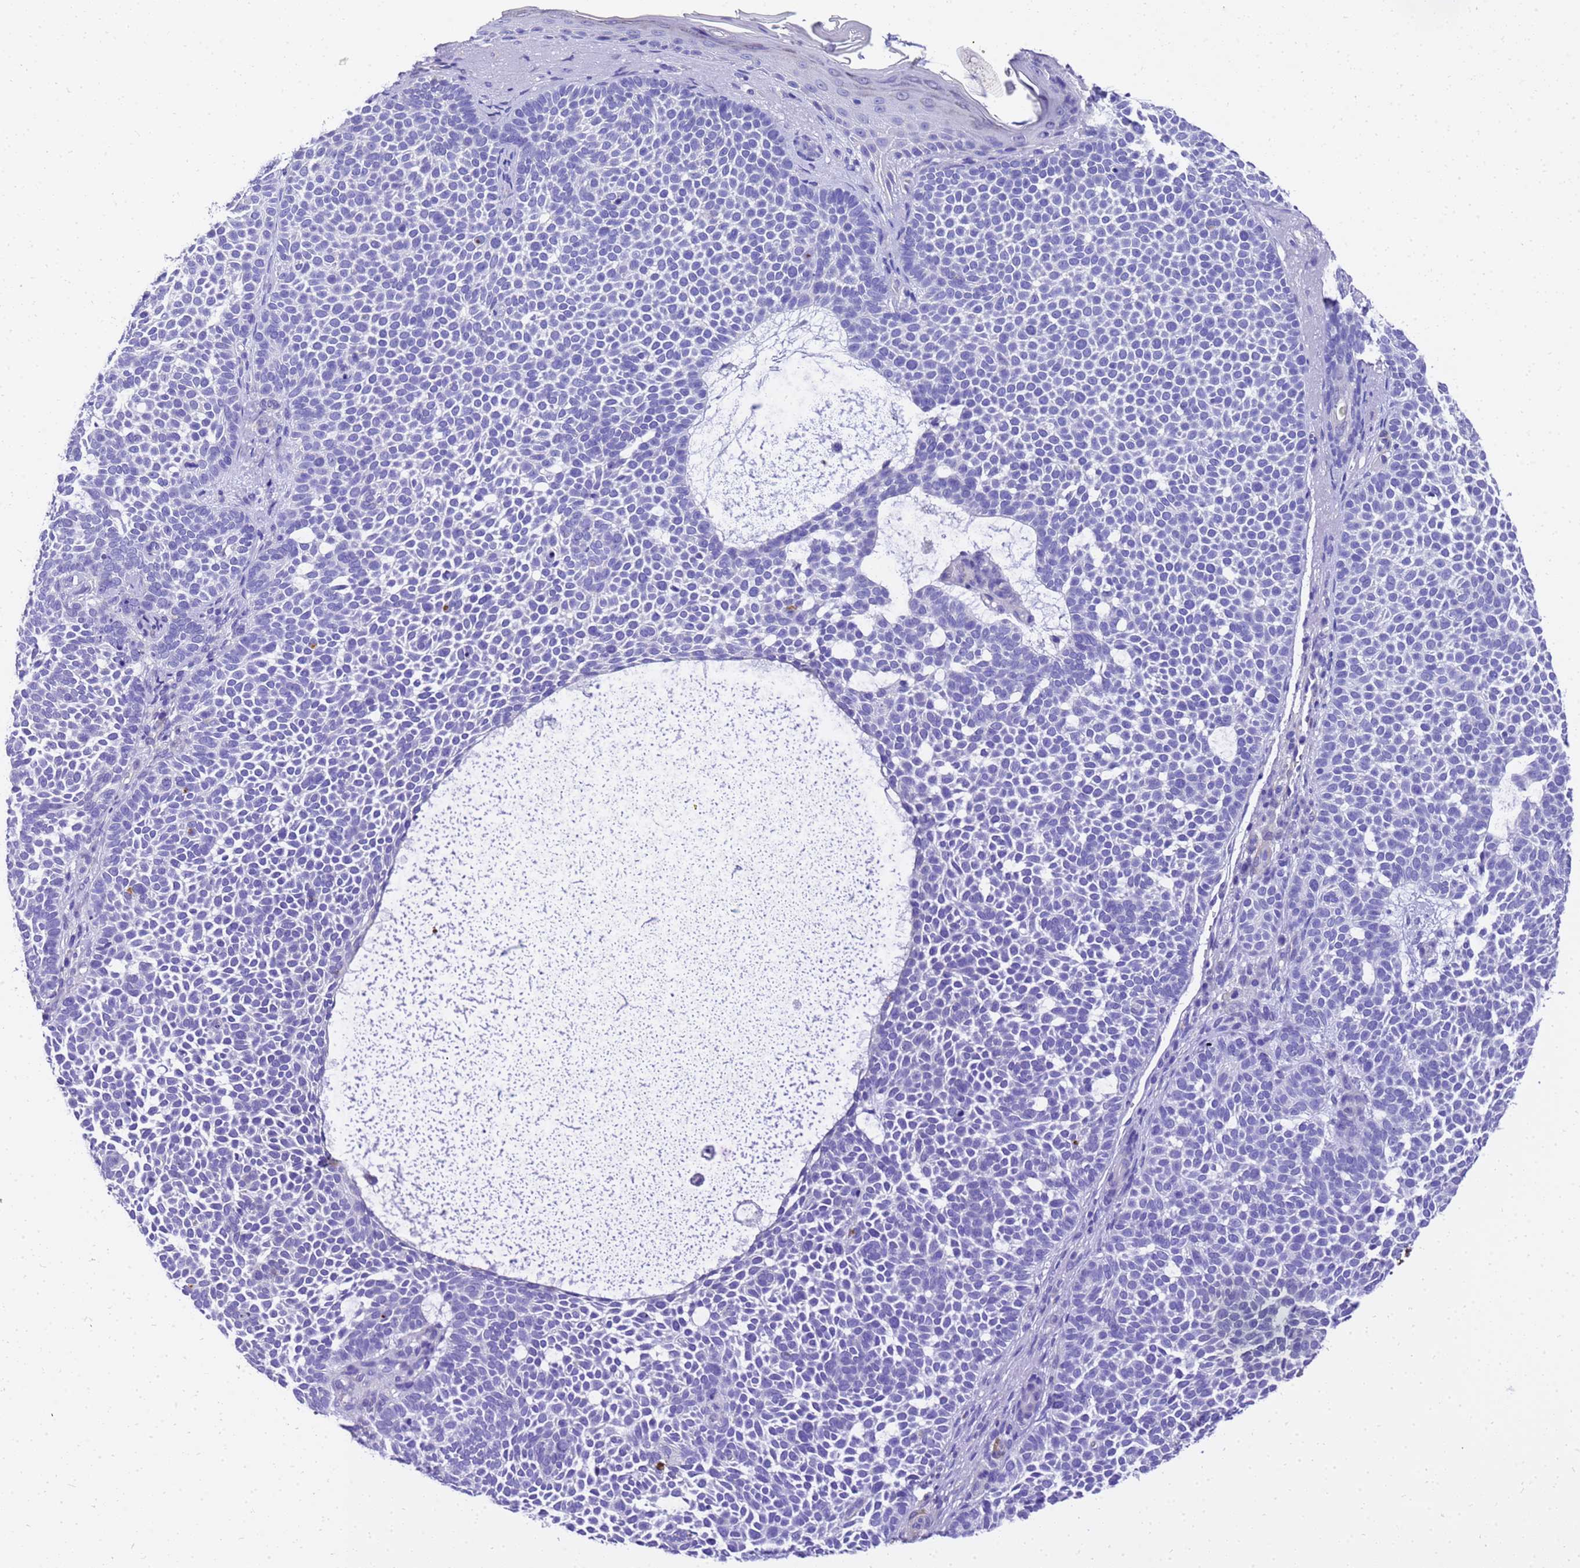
{"staining": {"intensity": "negative", "quantity": "none", "location": "none"}, "tissue": "skin cancer", "cell_type": "Tumor cells", "image_type": "cancer", "snomed": [{"axis": "morphology", "description": "Basal cell carcinoma"}, {"axis": "topography", "description": "Skin"}], "caption": "The image reveals no staining of tumor cells in basal cell carcinoma (skin).", "gene": "HSPB6", "patient": {"sex": "female", "age": 77}}